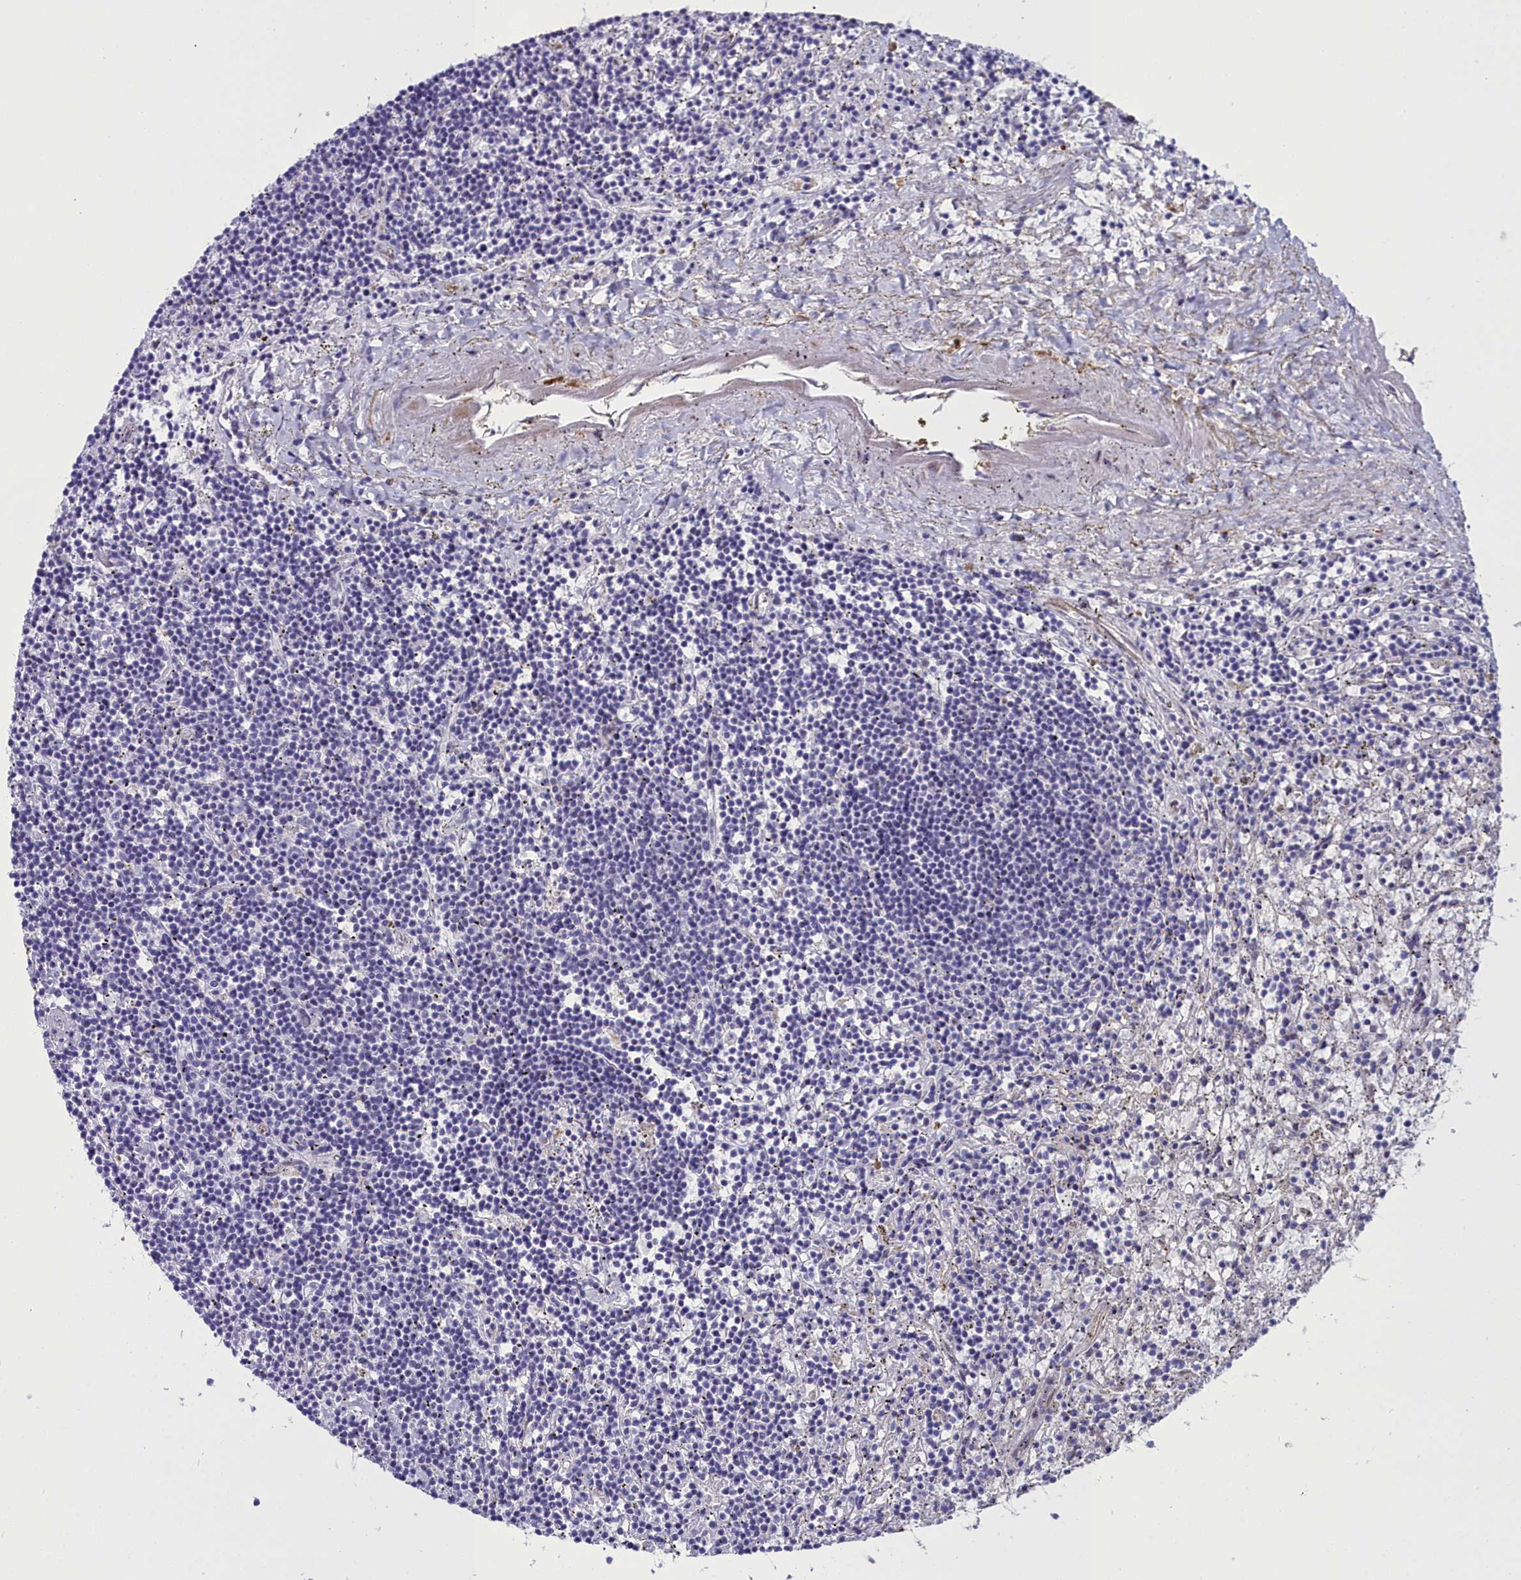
{"staining": {"intensity": "negative", "quantity": "none", "location": "none"}, "tissue": "lymphoma", "cell_type": "Tumor cells", "image_type": "cancer", "snomed": [{"axis": "morphology", "description": "Malignant lymphoma, non-Hodgkin's type, Low grade"}, {"axis": "topography", "description": "Spleen"}], "caption": "Immunohistochemical staining of human malignant lymphoma, non-Hodgkin's type (low-grade) shows no significant staining in tumor cells.", "gene": "PPP1R14A", "patient": {"sex": "male", "age": 76}}